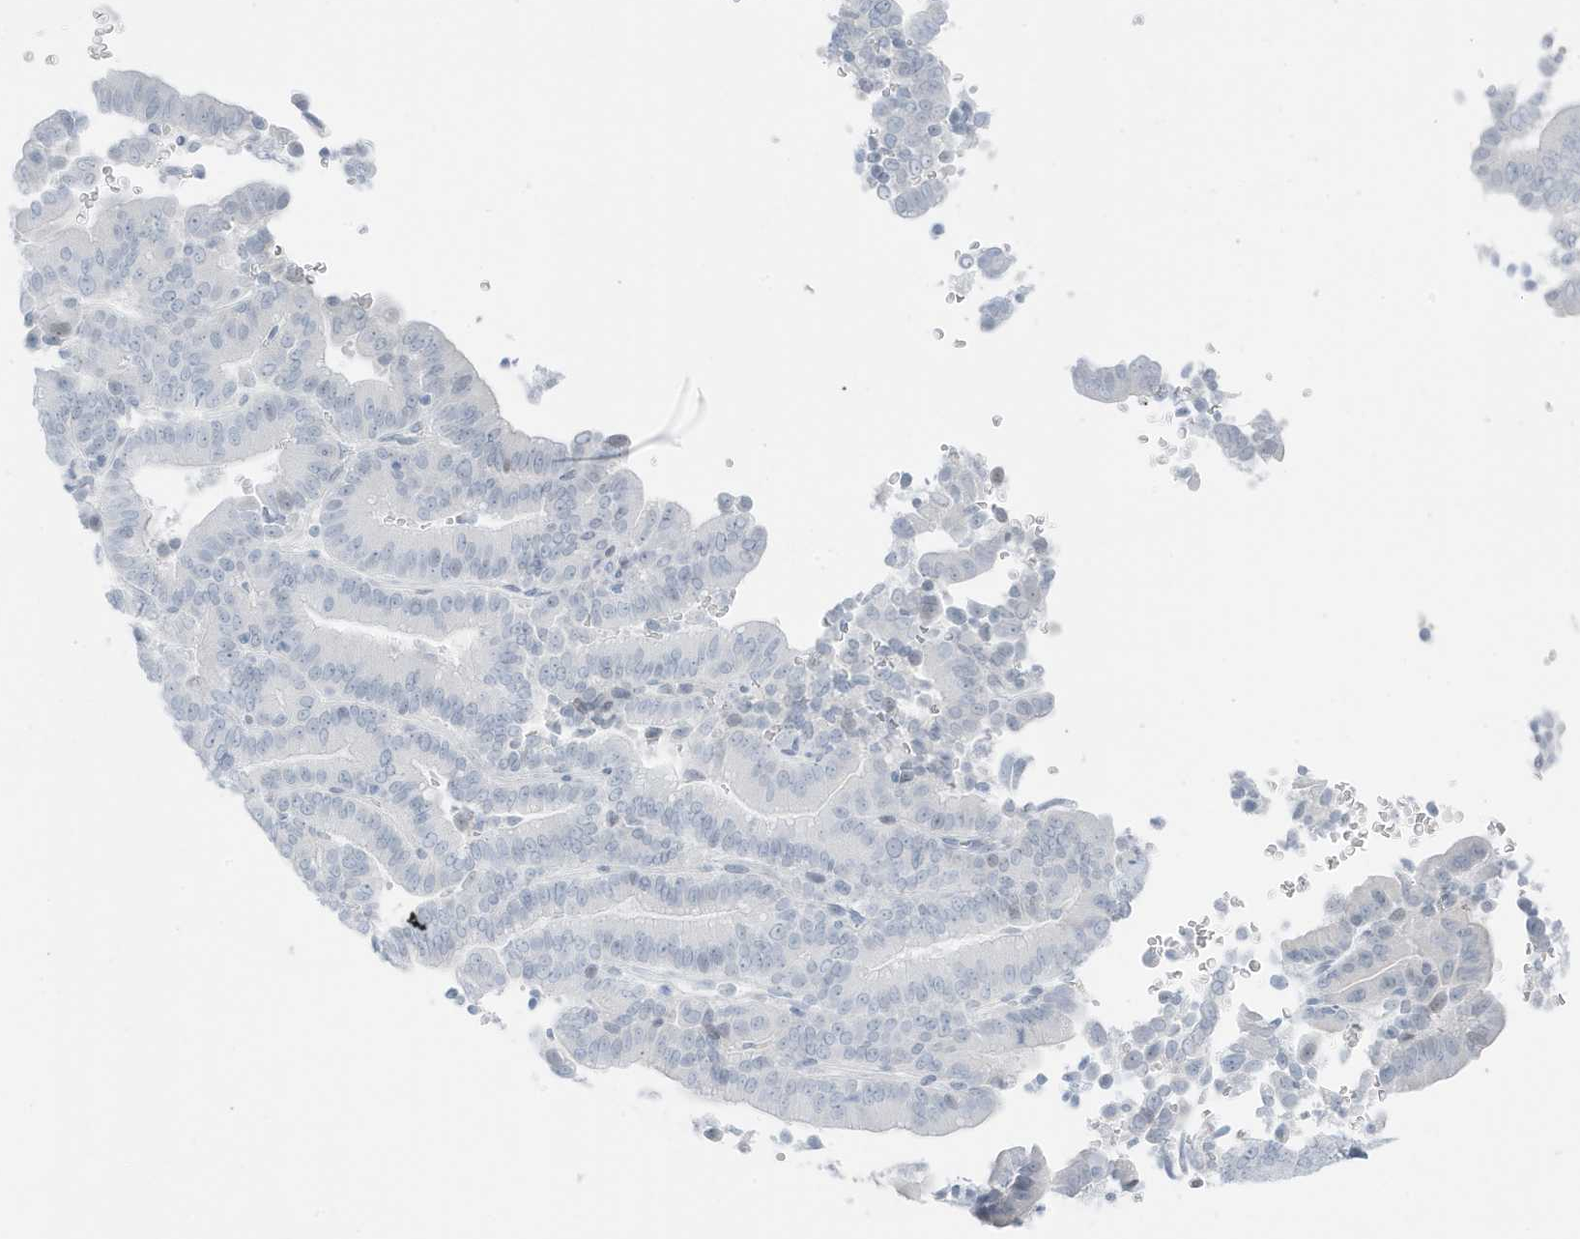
{"staining": {"intensity": "negative", "quantity": "none", "location": "none"}, "tissue": "liver cancer", "cell_type": "Tumor cells", "image_type": "cancer", "snomed": [{"axis": "morphology", "description": "Cholangiocarcinoma"}, {"axis": "topography", "description": "Liver"}], "caption": "DAB immunohistochemical staining of liver cholangiocarcinoma displays no significant staining in tumor cells. Brightfield microscopy of immunohistochemistry stained with DAB (brown) and hematoxylin (blue), captured at high magnification.", "gene": "ZFP64", "patient": {"sex": "female", "age": 75}}